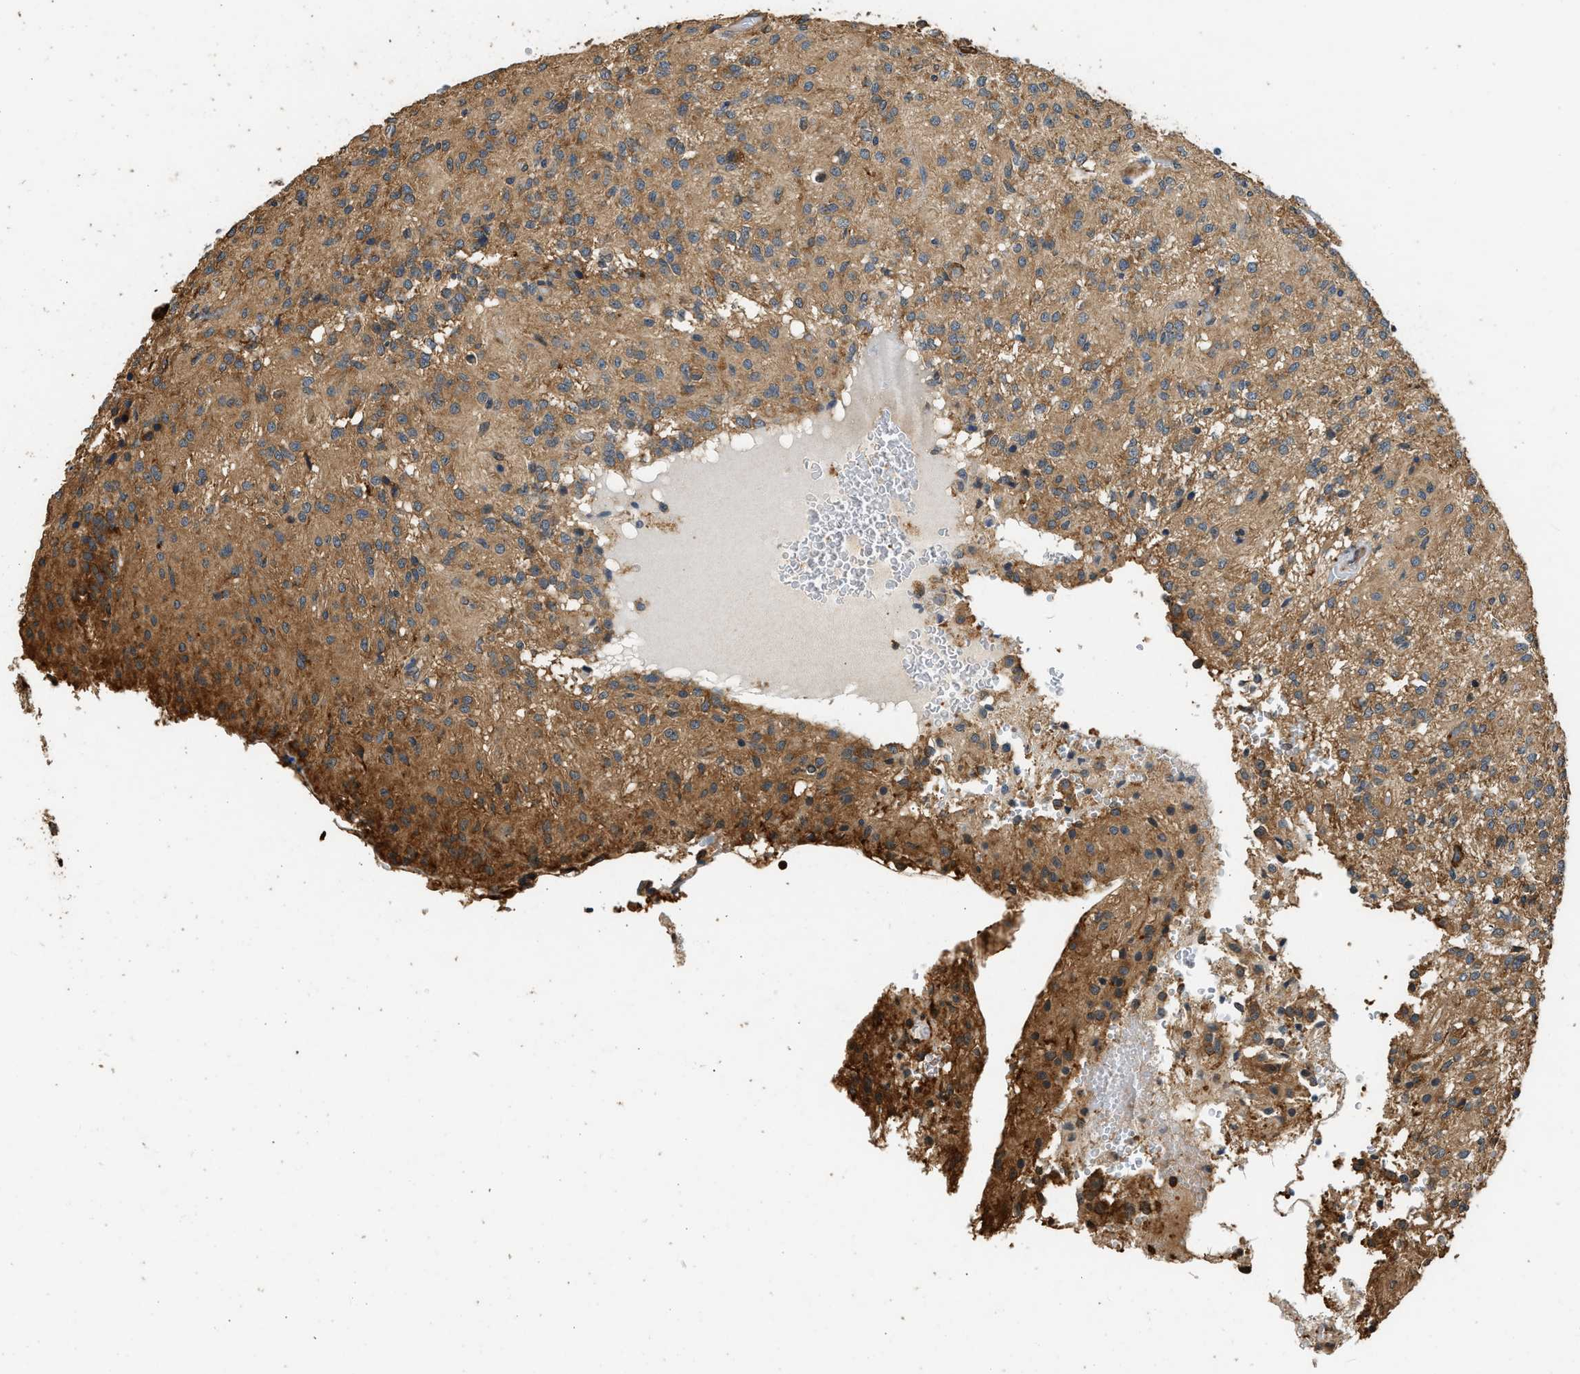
{"staining": {"intensity": "moderate", "quantity": ">75%", "location": "cytoplasmic/membranous"}, "tissue": "glioma", "cell_type": "Tumor cells", "image_type": "cancer", "snomed": [{"axis": "morphology", "description": "Glioma, malignant, High grade"}, {"axis": "topography", "description": "Brain"}], "caption": "DAB immunohistochemical staining of human malignant glioma (high-grade) displays moderate cytoplasmic/membranous protein positivity in approximately >75% of tumor cells.", "gene": "SLC36A4", "patient": {"sex": "female", "age": 59}}